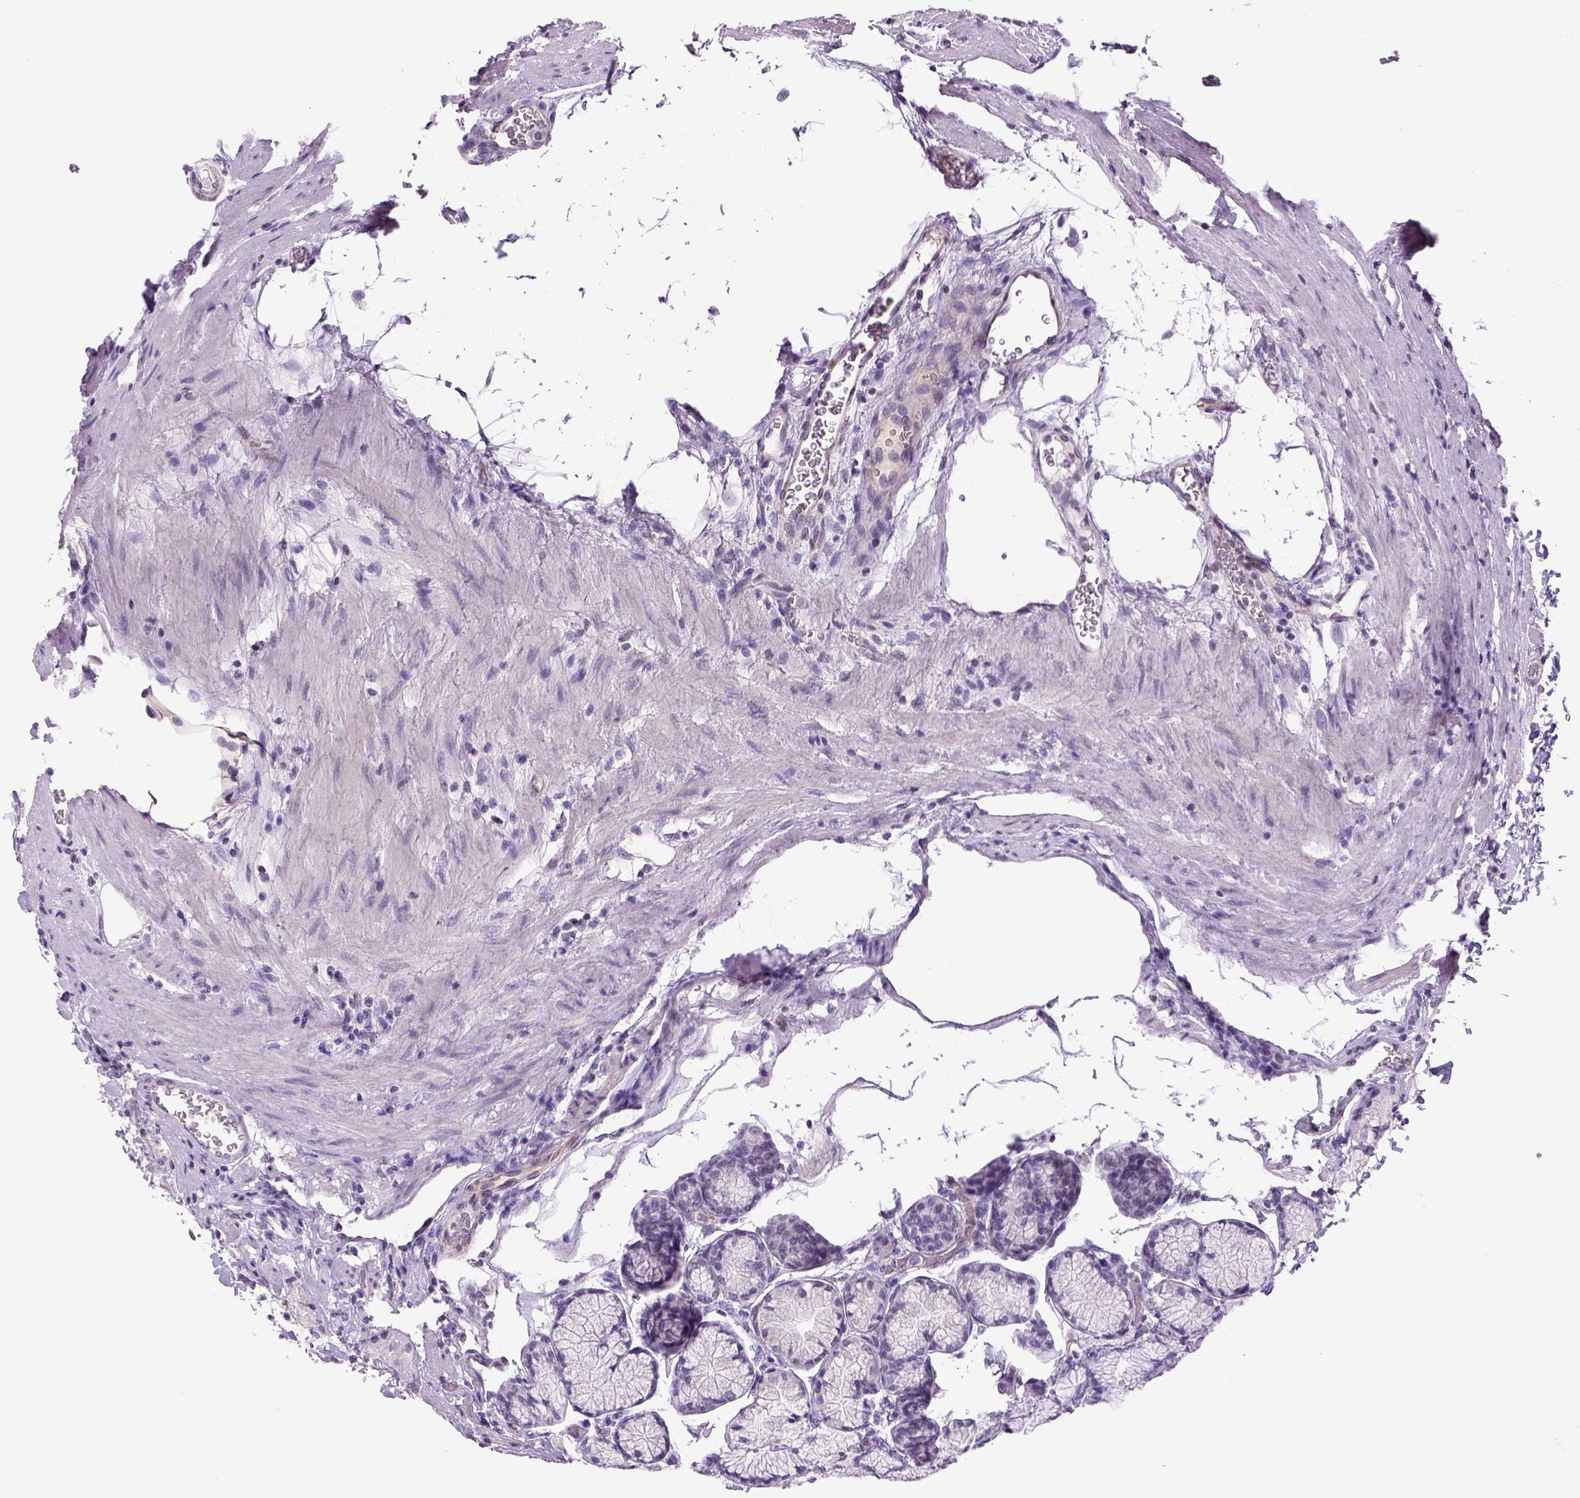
{"staining": {"intensity": "negative", "quantity": "none", "location": "none"}, "tissue": "stomach", "cell_type": "Glandular cells", "image_type": "normal", "snomed": [{"axis": "morphology", "description": "Normal tissue, NOS"}, {"axis": "morphology", "description": "Adenocarcinoma, NOS"}, {"axis": "morphology", "description": "Adenocarcinoma, High grade"}, {"axis": "topography", "description": "Stomach, upper"}, {"axis": "topography", "description": "Stomach"}], "caption": "DAB (3,3'-diaminobenzidine) immunohistochemical staining of benign stomach shows no significant positivity in glandular cells. The staining is performed using DAB brown chromogen with nuclei counter-stained in using hematoxylin.", "gene": "PRRT1", "patient": {"sex": "female", "age": 65}}